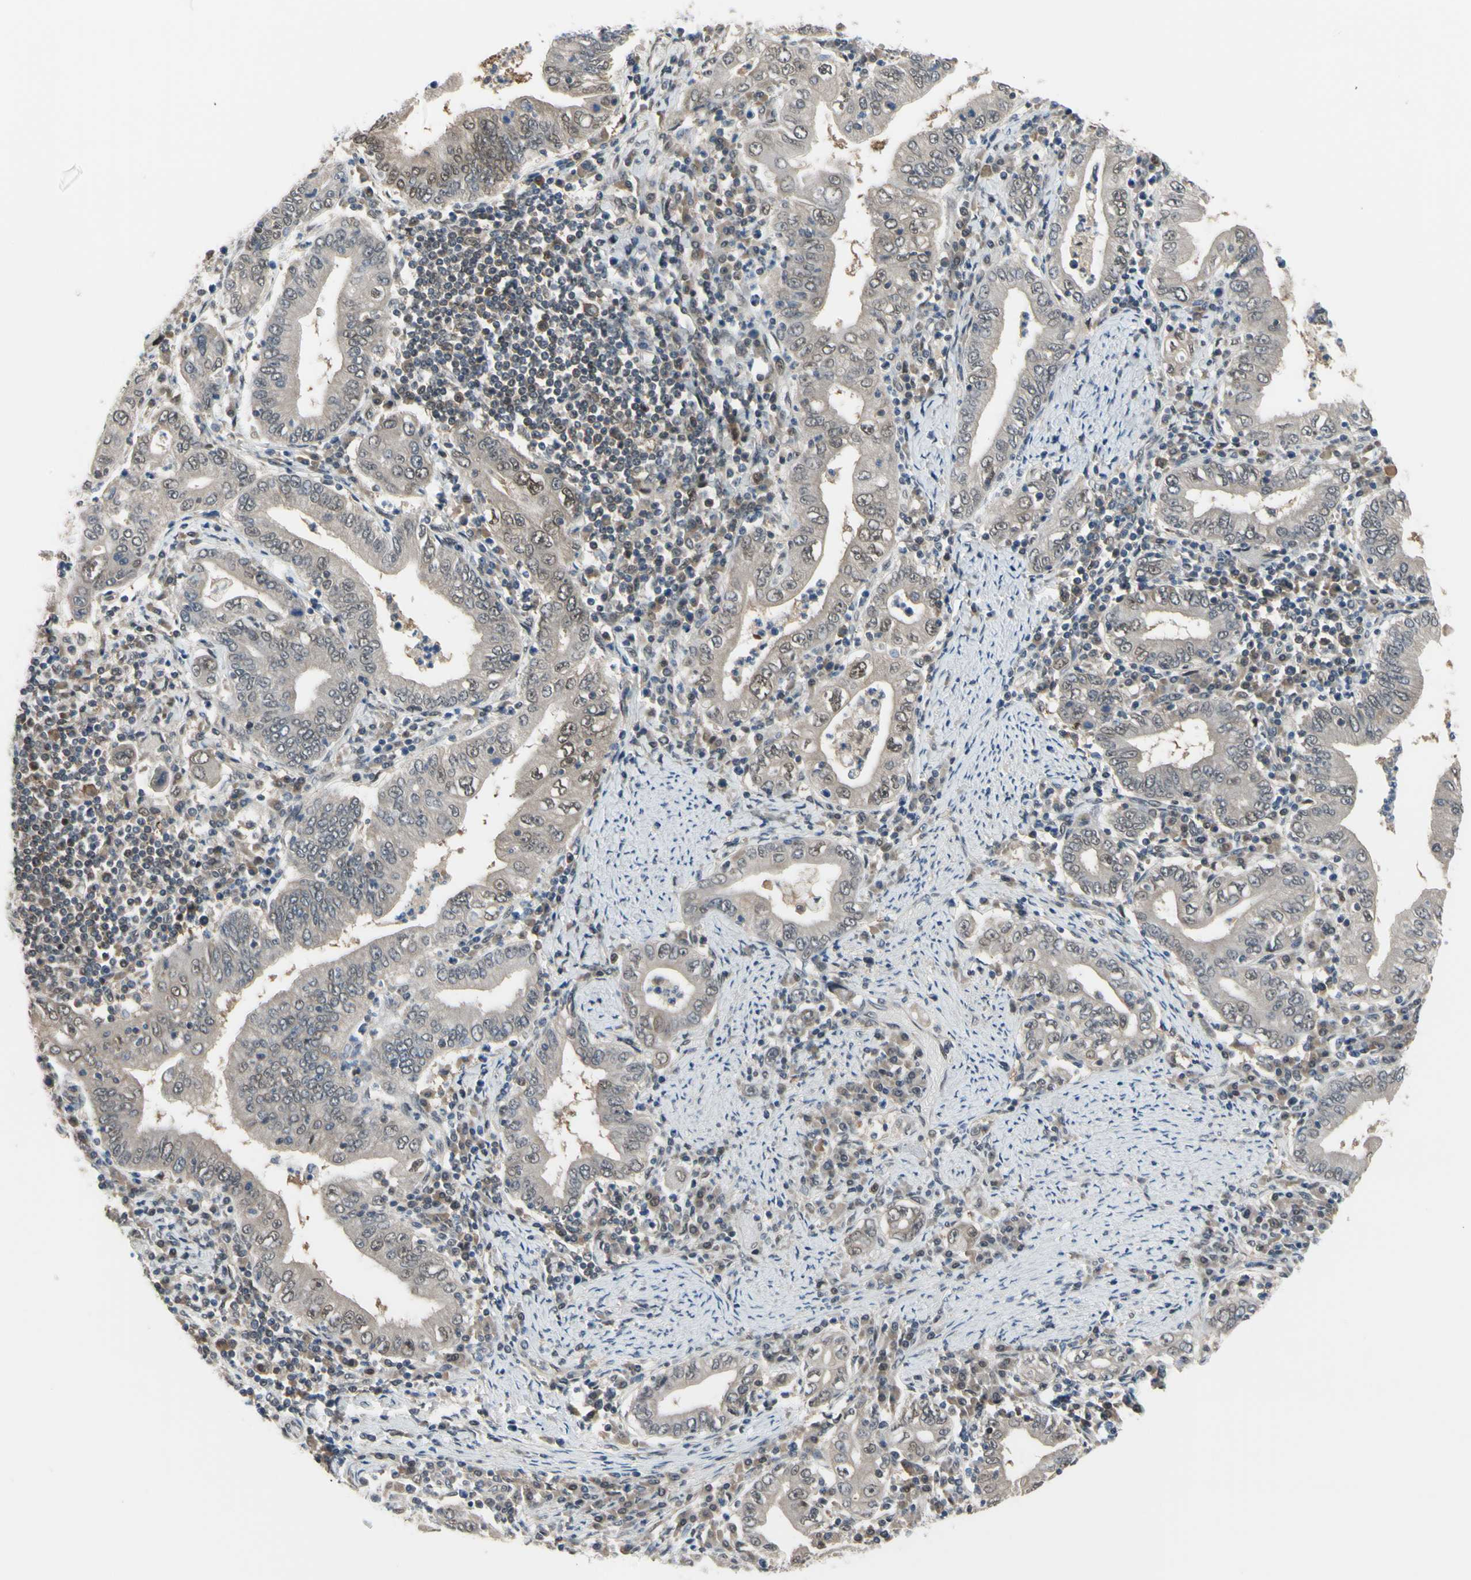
{"staining": {"intensity": "weak", "quantity": "<25%", "location": "nuclear"}, "tissue": "stomach cancer", "cell_type": "Tumor cells", "image_type": "cancer", "snomed": [{"axis": "morphology", "description": "Normal tissue, NOS"}, {"axis": "morphology", "description": "Adenocarcinoma, NOS"}, {"axis": "topography", "description": "Esophagus"}, {"axis": "topography", "description": "Stomach, upper"}, {"axis": "topography", "description": "Peripheral nerve tissue"}], "caption": "High power microscopy image of an immunohistochemistry (IHC) photomicrograph of stomach adenocarcinoma, revealing no significant expression in tumor cells. Brightfield microscopy of immunohistochemistry stained with DAB (3,3'-diaminobenzidine) (brown) and hematoxylin (blue), captured at high magnification.", "gene": "HSPA4", "patient": {"sex": "male", "age": 62}}